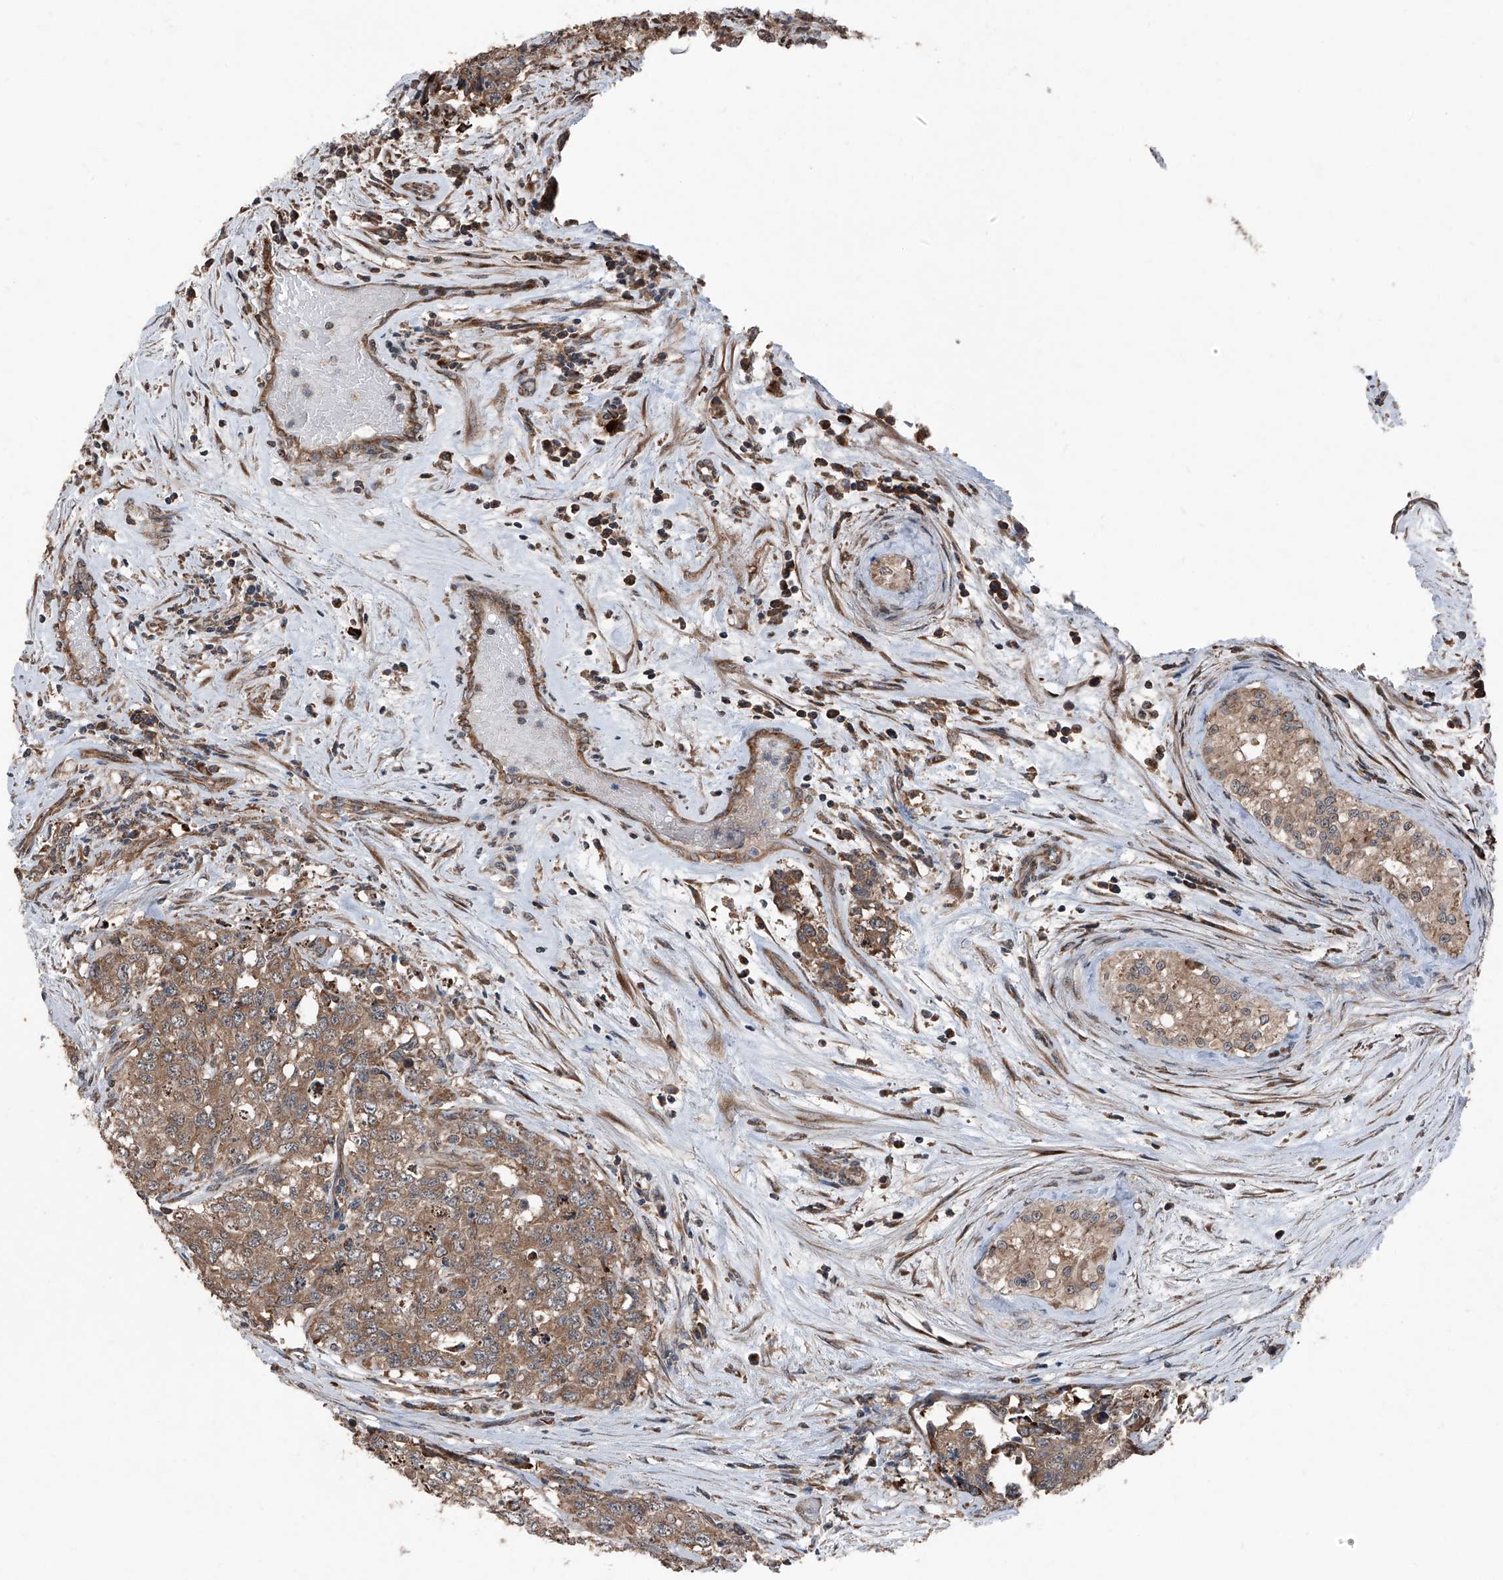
{"staining": {"intensity": "moderate", "quantity": ">75%", "location": "cytoplasmic/membranous"}, "tissue": "testis cancer", "cell_type": "Tumor cells", "image_type": "cancer", "snomed": [{"axis": "morphology", "description": "Carcinoma, Embryonal, NOS"}, {"axis": "topography", "description": "Testis"}], "caption": "Immunohistochemical staining of testis embryonal carcinoma shows medium levels of moderate cytoplasmic/membranous expression in approximately >75% of tumor cells. (Stains: DAB in brown, nuclei in blue, Microscopy: brightfield microscopy at high magnification).", "gene": "LIMK1", "patient": {"sex": "male", "age": 28}}